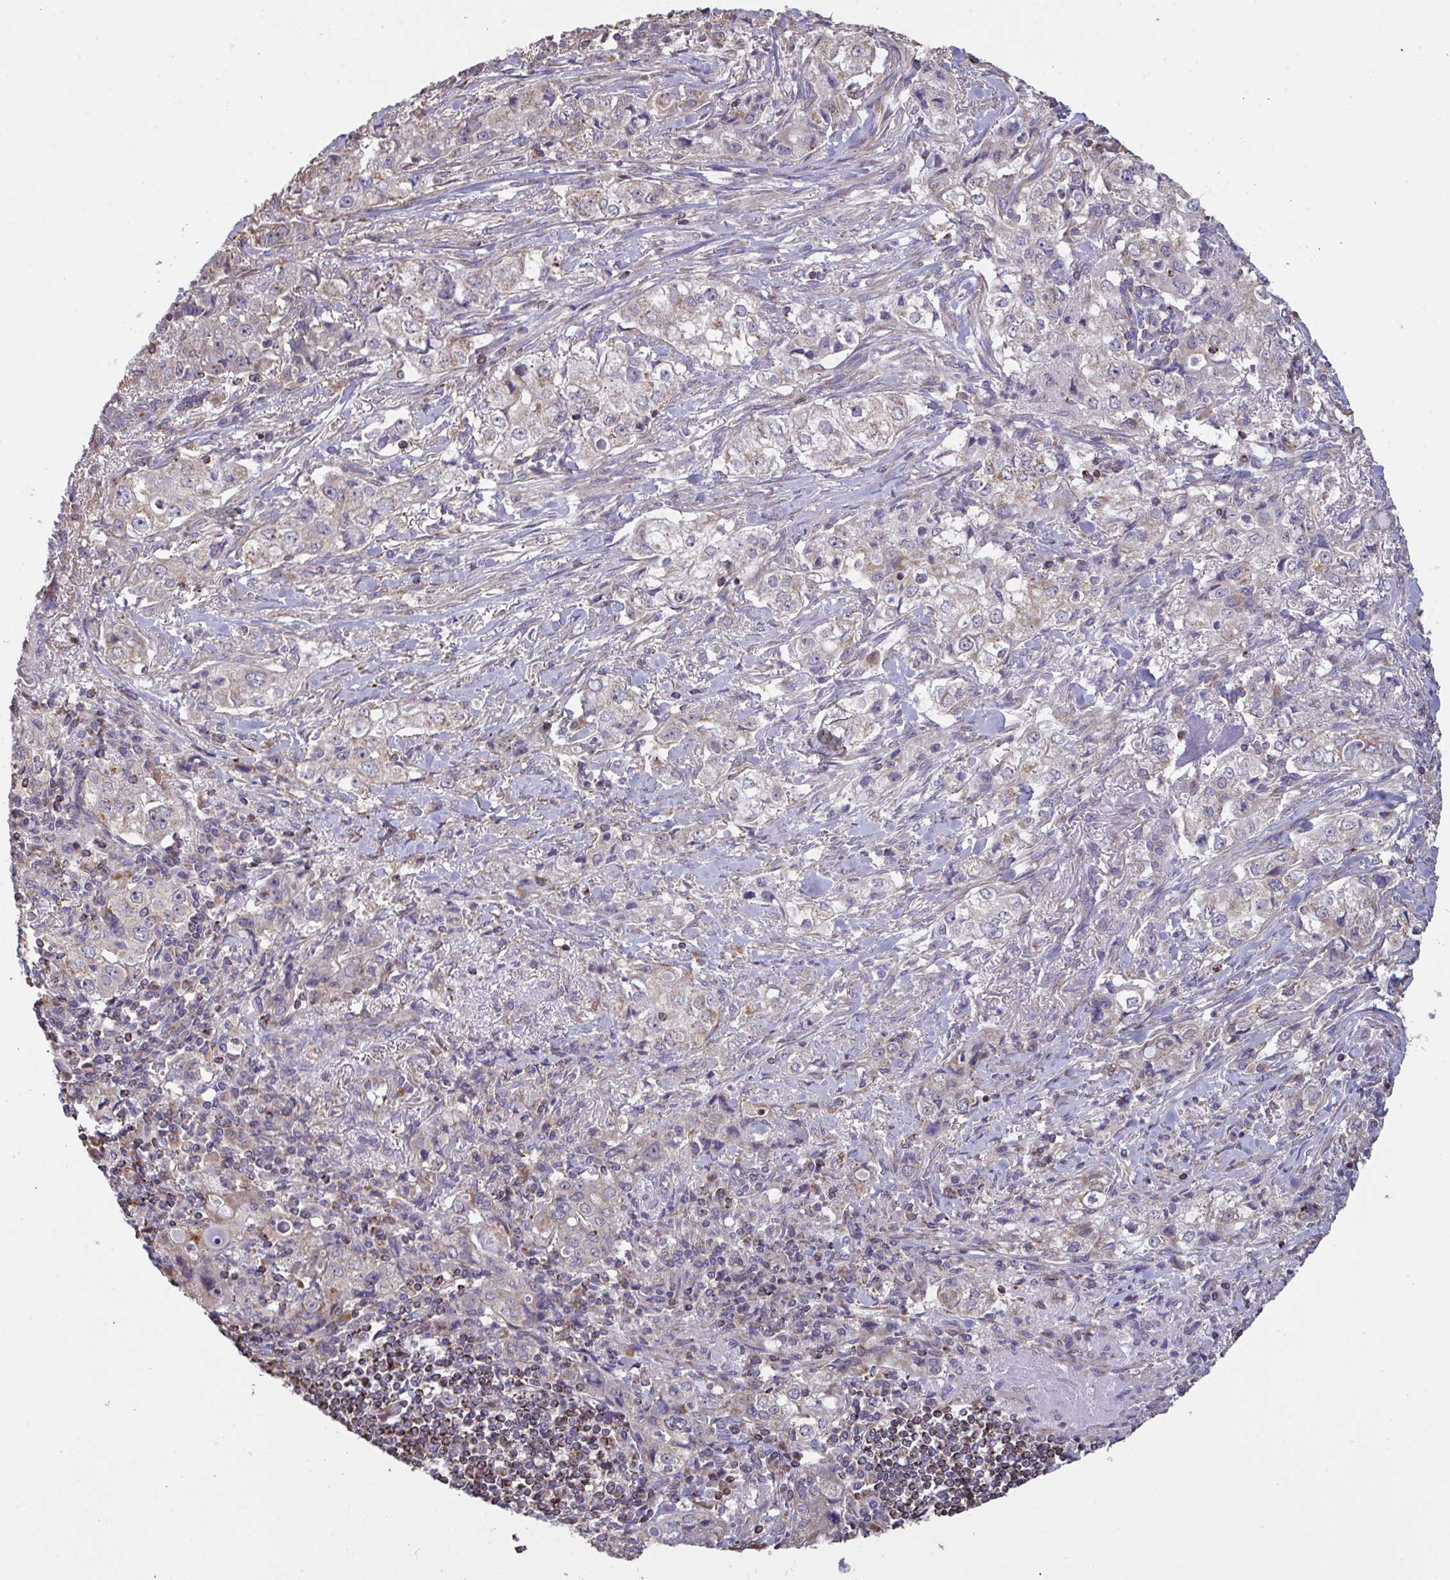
{"staining": {"intensity": "weak", "quantity": "25%-75%", "location": "cytoplasmic/membranous"}, "tissue": "stomach cancer", "cell_type": "Tumor cells", "image_type": "cancer", "snomed": [{"axis": "morphology", "description": "Adenocarcinoma, NOS"}, {"axis": "topography", "description": "Stomach, upper"}], "caption": "IHC staining of stomach cancer (adenocarcinoma), which shows low levels of weak cytoplasmic/membranous staining in approximately 25%-75% of tumor cells indicating weak cytoplasmic/membranous protein positivity. The staining was performed using DAB (3,3'-diaminobenzidine) (brown) for protein detection and nuclei were counterstained in hematoxylin (blue).", "gene": "MICOS10", "patient": {"sex": "male", "age": 75}}